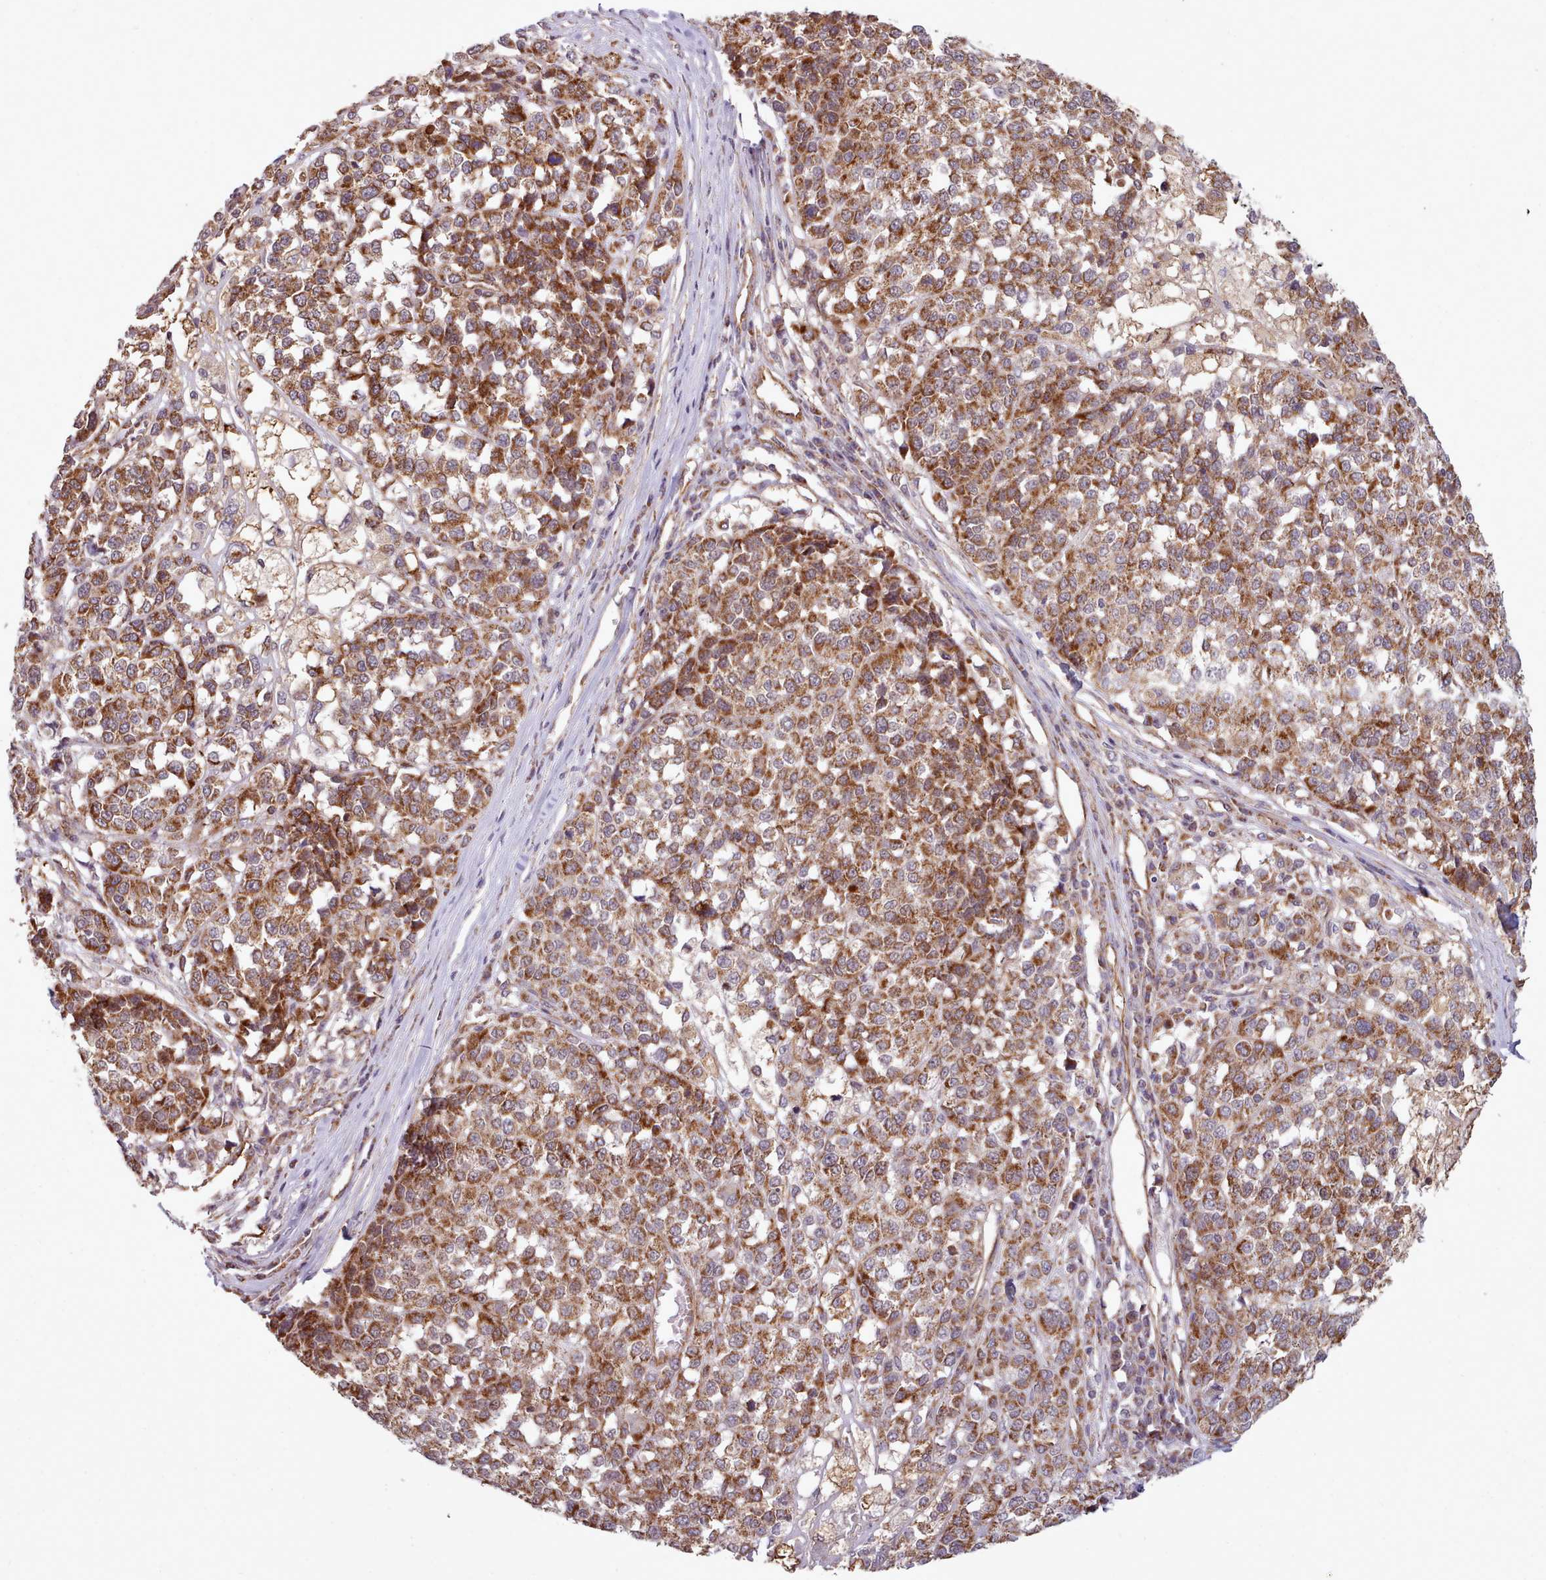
{"staining": {"intensity": "strong", "quantity": ">75%", "location": "cytoplasmic/membranous"}, "tissue": "melanoma", "cell_type": "Tumor cells", "image_type": "cancer", "snomed": [{"axis": "morphology", "description": "Malignant melanoma, Metastatic site"}, {"axis": "topography", "description": "Lymph node"}], "caption": "Immunohistochemistry micrograph of neoplastic tissue: melanoma stained using immunohistochemistry (IHC) reveals high levels of strong protein expression localized specifically in the cytoplasmic/membranous of tumor cells, appearing as a cytoplasmic/membranous brown color.", "gene": "MRPL46", "patient": {"sex": "male", "age": 44}}